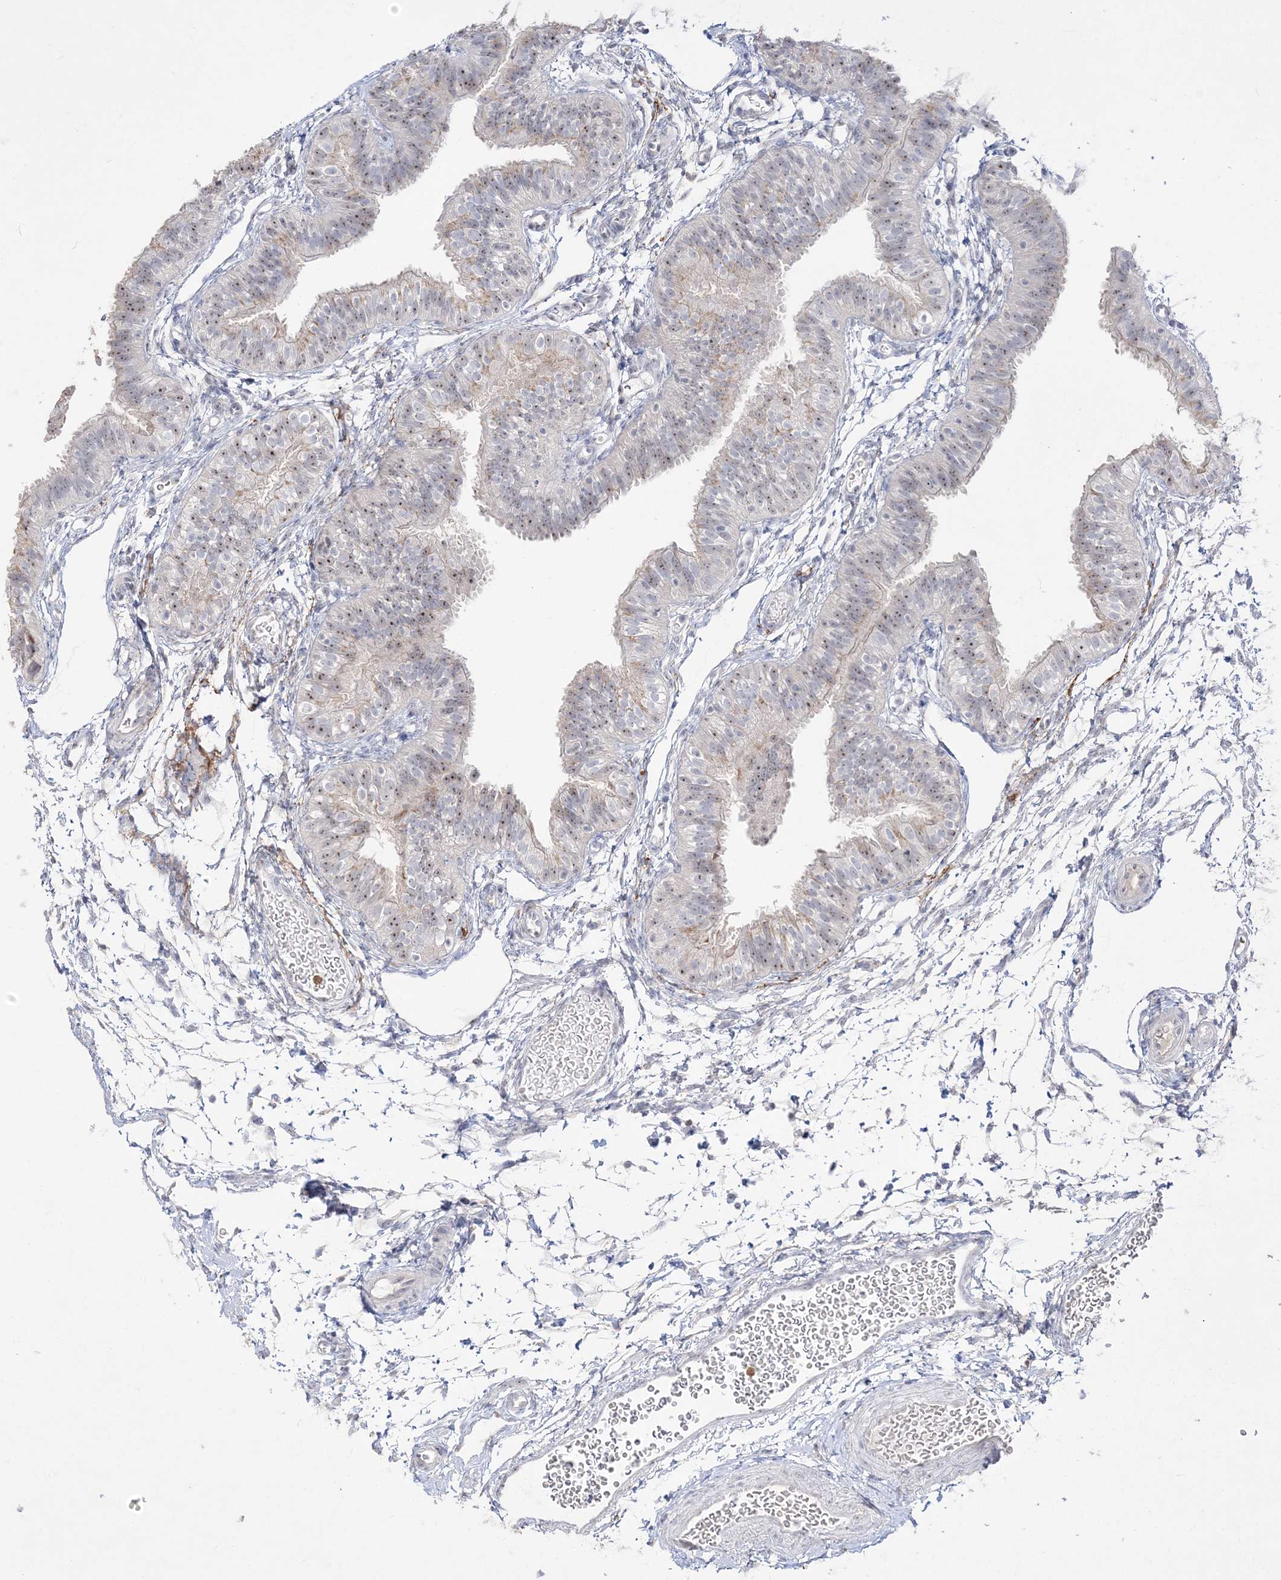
{"staining": {"intensity": "weak", "quantity": "25%-75%", "location": "nuclear"}, "tissue": "fallopian tube", "cell_type": "Glandular cells", "image_type": "normal", "snomed": [{"axis": "morphology", "description": "Normal tissue, NOS"}, {"axis": "topography", "description": "Fallopian tube"}], "caption": "Brown immunohistochemical staining in normal fallopian tube exhibits weak nuclear expression in approximately 25%-75% of glandular cells.", "gene": "NOP16", "patient": {"sex": "female", "age": 35}}